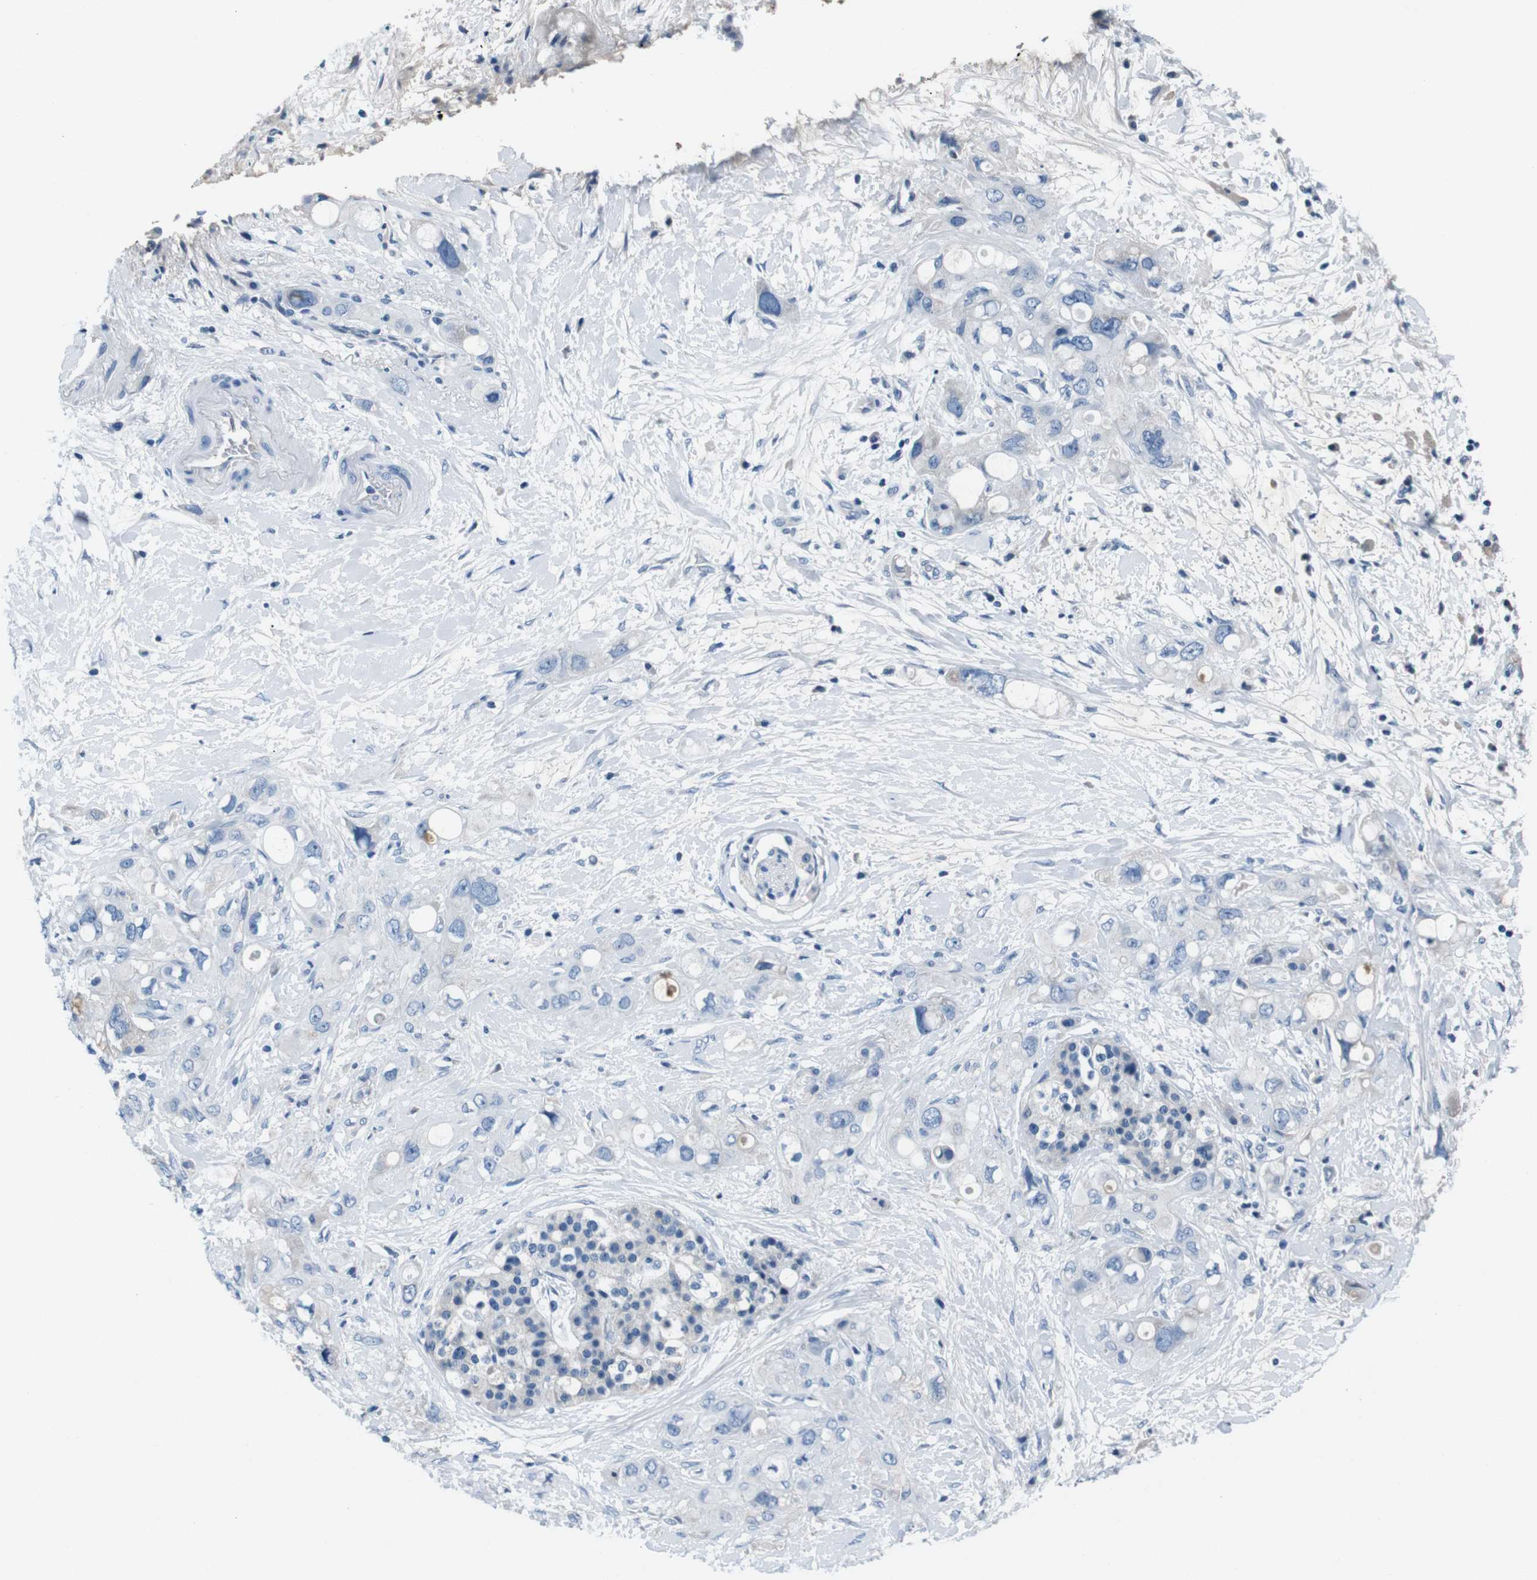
{"staining": {"intensity": "negative", "quantity": "none", "location": "none"}, "tissue": "pancreatic cancer", "cell_type": "Tumor cells", "image_type": "cancer", "snomed": [{"axis": "morphology", "description": "Adenocarcinoma, NOS"}, {"axis": "topography", "description": "Pancreas"}], "caption": "Immunohistochemistry (IHC) of human pancreatic adenocarcinoma reveals no staining in tumor cells.", "gene": "LEP", "patient": {"sex": "female", "age": 56}}